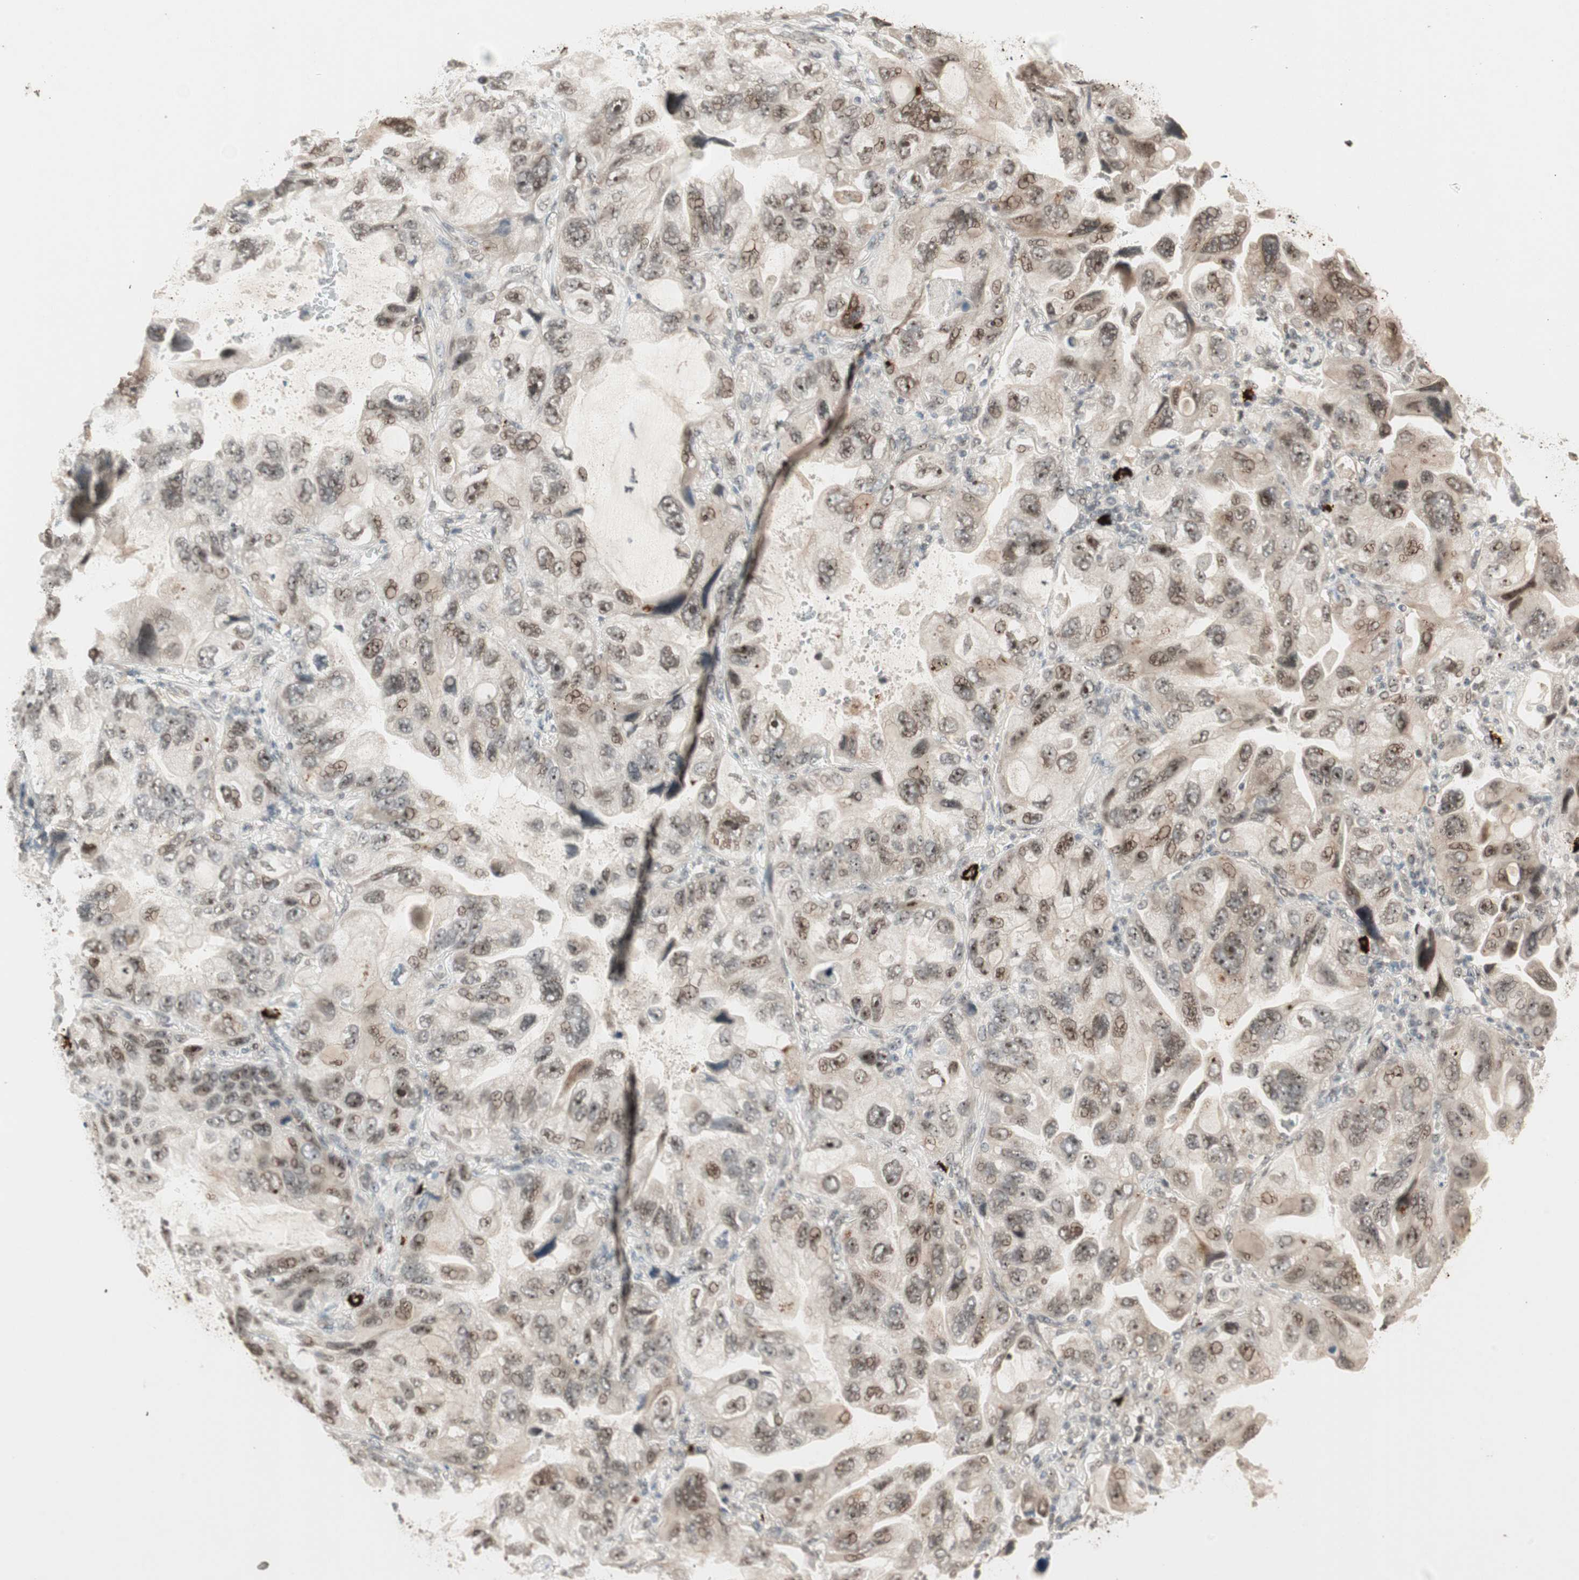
{"staining": {"intensity": "moderate", "quantity": ">75%", "location": "nuclear"}, "tissue": "lung cancer", "cell_type": "Tumor cells", "image_type": "cancer", "snomed": [{"axis": "morphology", "description": "Squamous cell carcinoma, NOS"}, {"axis": "topography", "description": "Lung"}], "caption": "There is medium levels of moderate nuclear positivity in tumor cells of lung cancer (squamous cell carcinoma), as demonstrated by immunohistochemical staining (brown color).", "gene": "ETV4", "patient": {"sex": "female", "age": 73}}